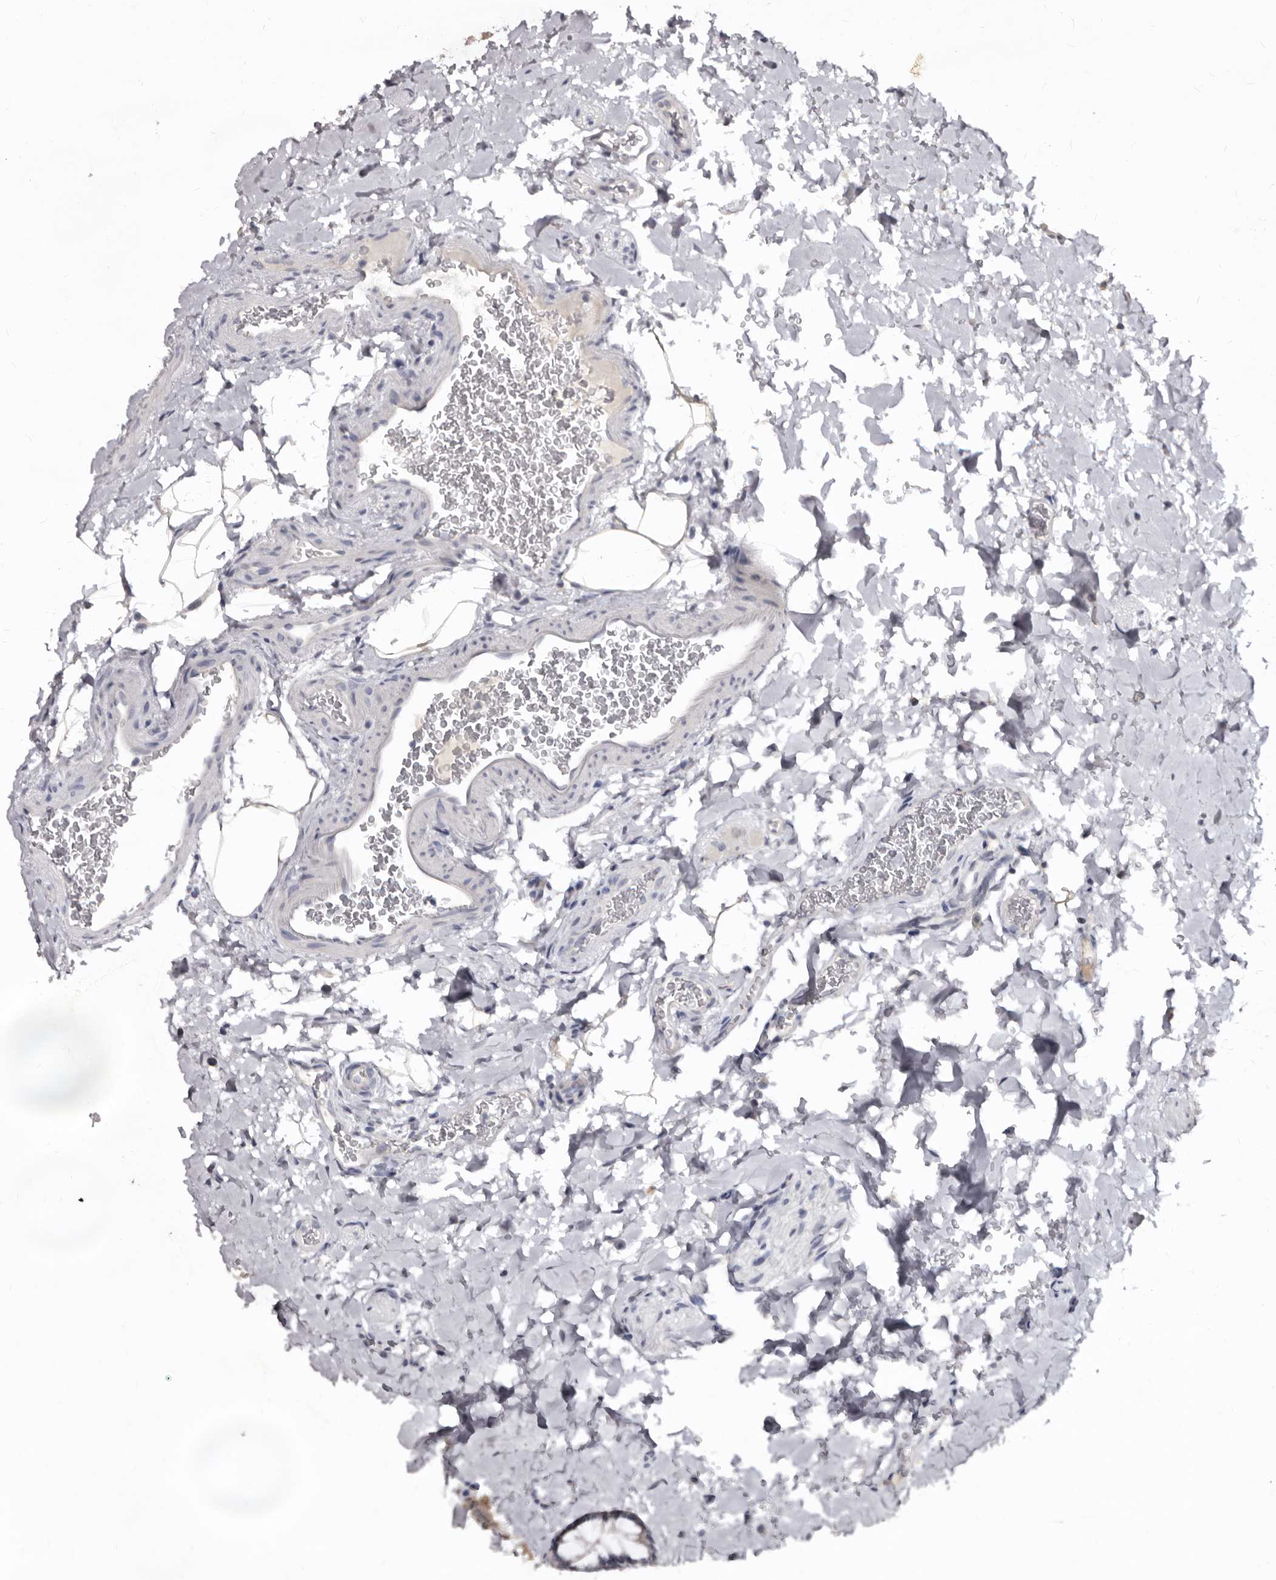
{"staining": {"intensity": "negative", "quantity": "none", "location": "none"}, "tissue": "colon", "cell_type": "Endothelial cells", "image_type": "normal", "snomed": [{"axis": "morphology", "description": "Normal tissue, NOS"}, {"axis": "topography", "description": "Colon"}], "caption": "DAB (3,3'-diaminobenzidine) immunohistochemical staining of benign colon reveals no significant expression in endothelial cells.", "gene": "SULT1E1", "patient": {"sex": "female", "age": 62}}